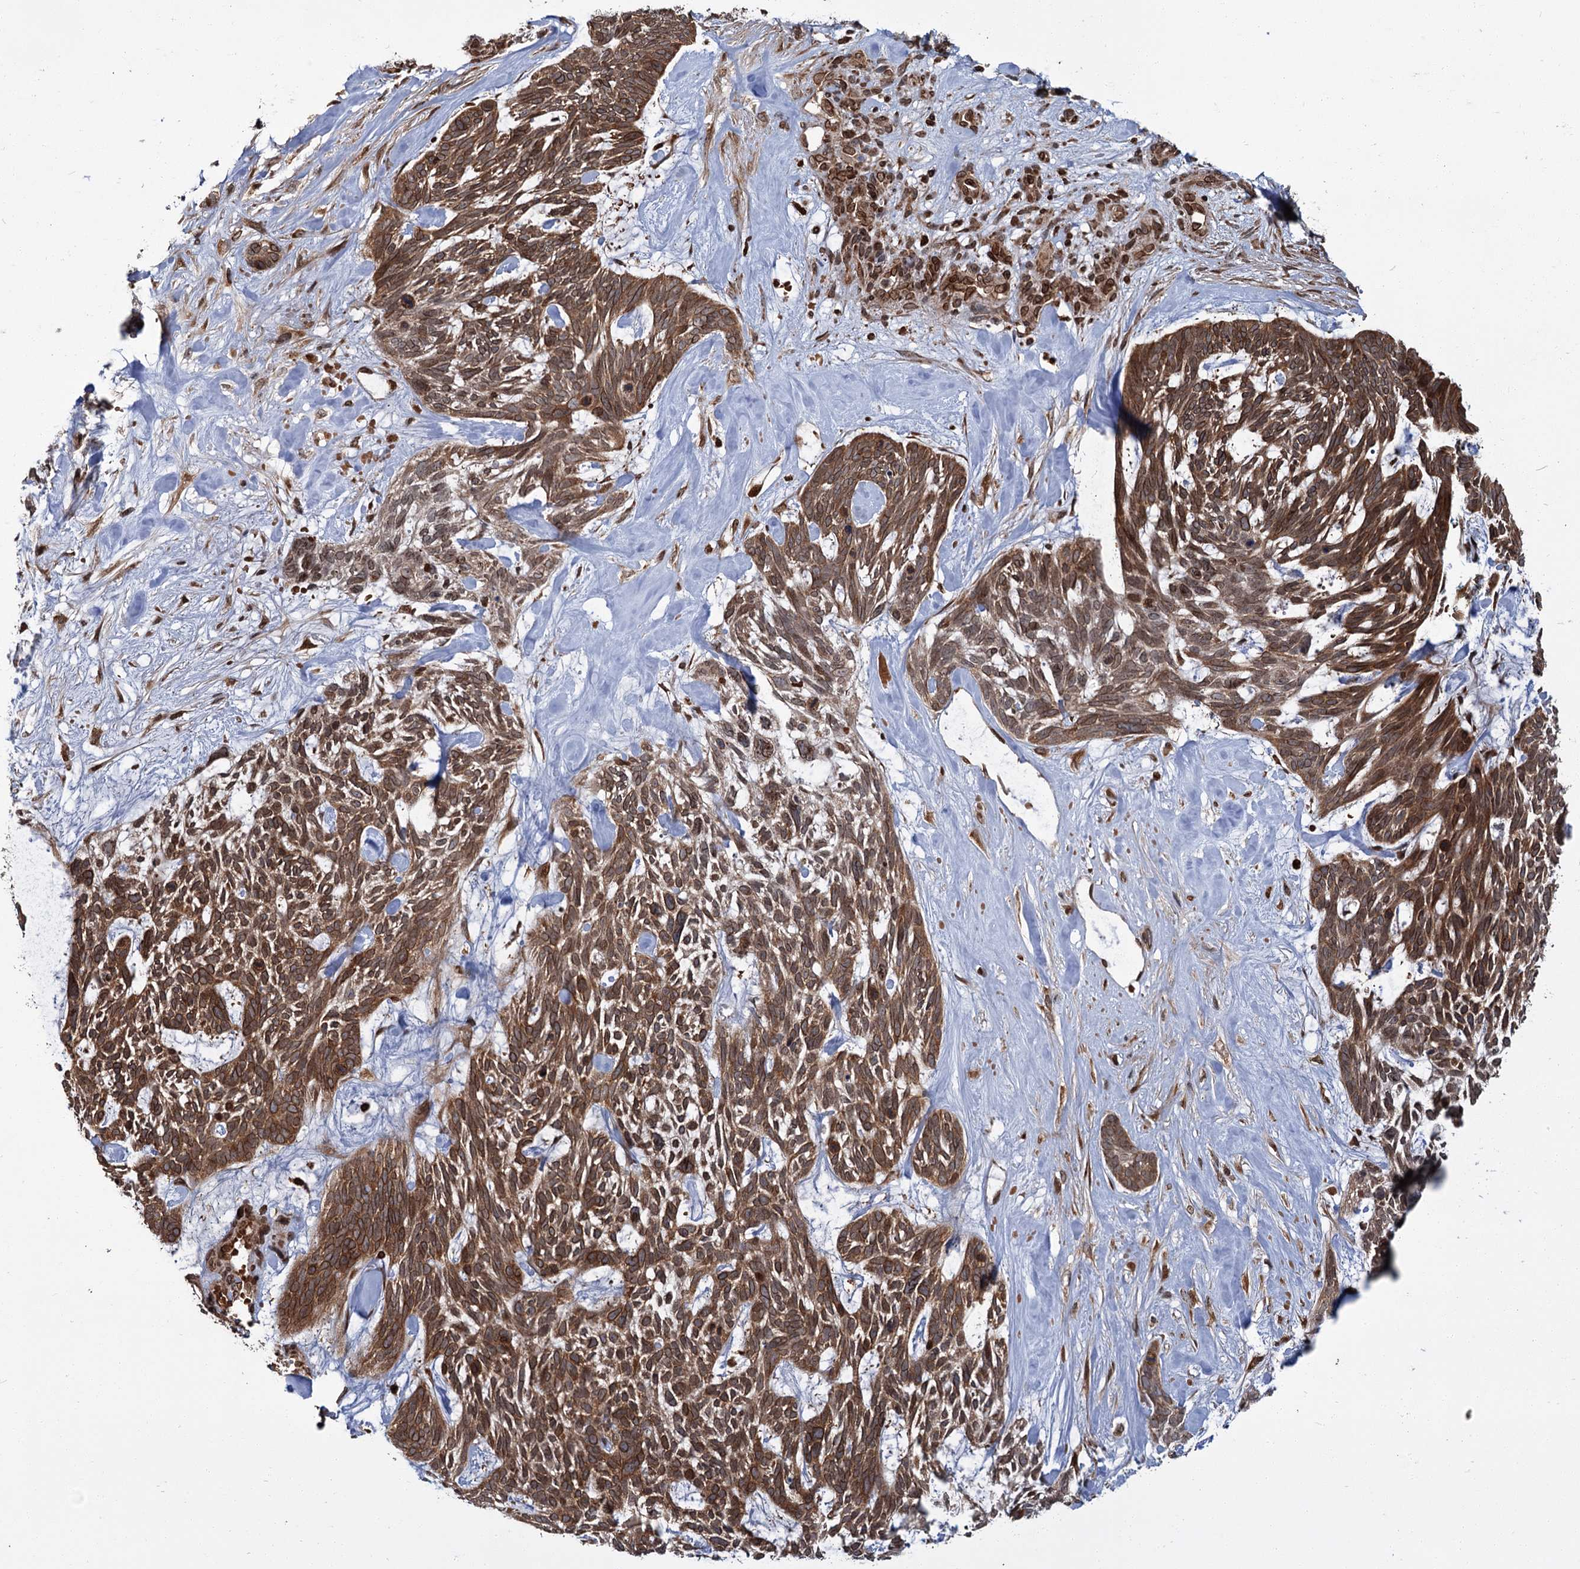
{"staining": {"intensity": "moderate", "quantity": ">75%", "location": "cytoplasmic/membranous,nuclear"}, "tissue": "skin cancer", "cell_type": "Tumor cells", "image_type": "cancer", "snomed": [{"axis": "morphology", "description": "Basal cell carcinoma"}, {"axis": "topography", "description": "Skin"}], "caption": "Immunohistochemical staining of skin cancer (basal cell carcinoma) demonstrates moderate cytoplasmic/membranous and nuclear protein expression in approximately >75% of tumor cells.", "gene": "CFAP46", "patient": {"sex": "male", "age": 88}}